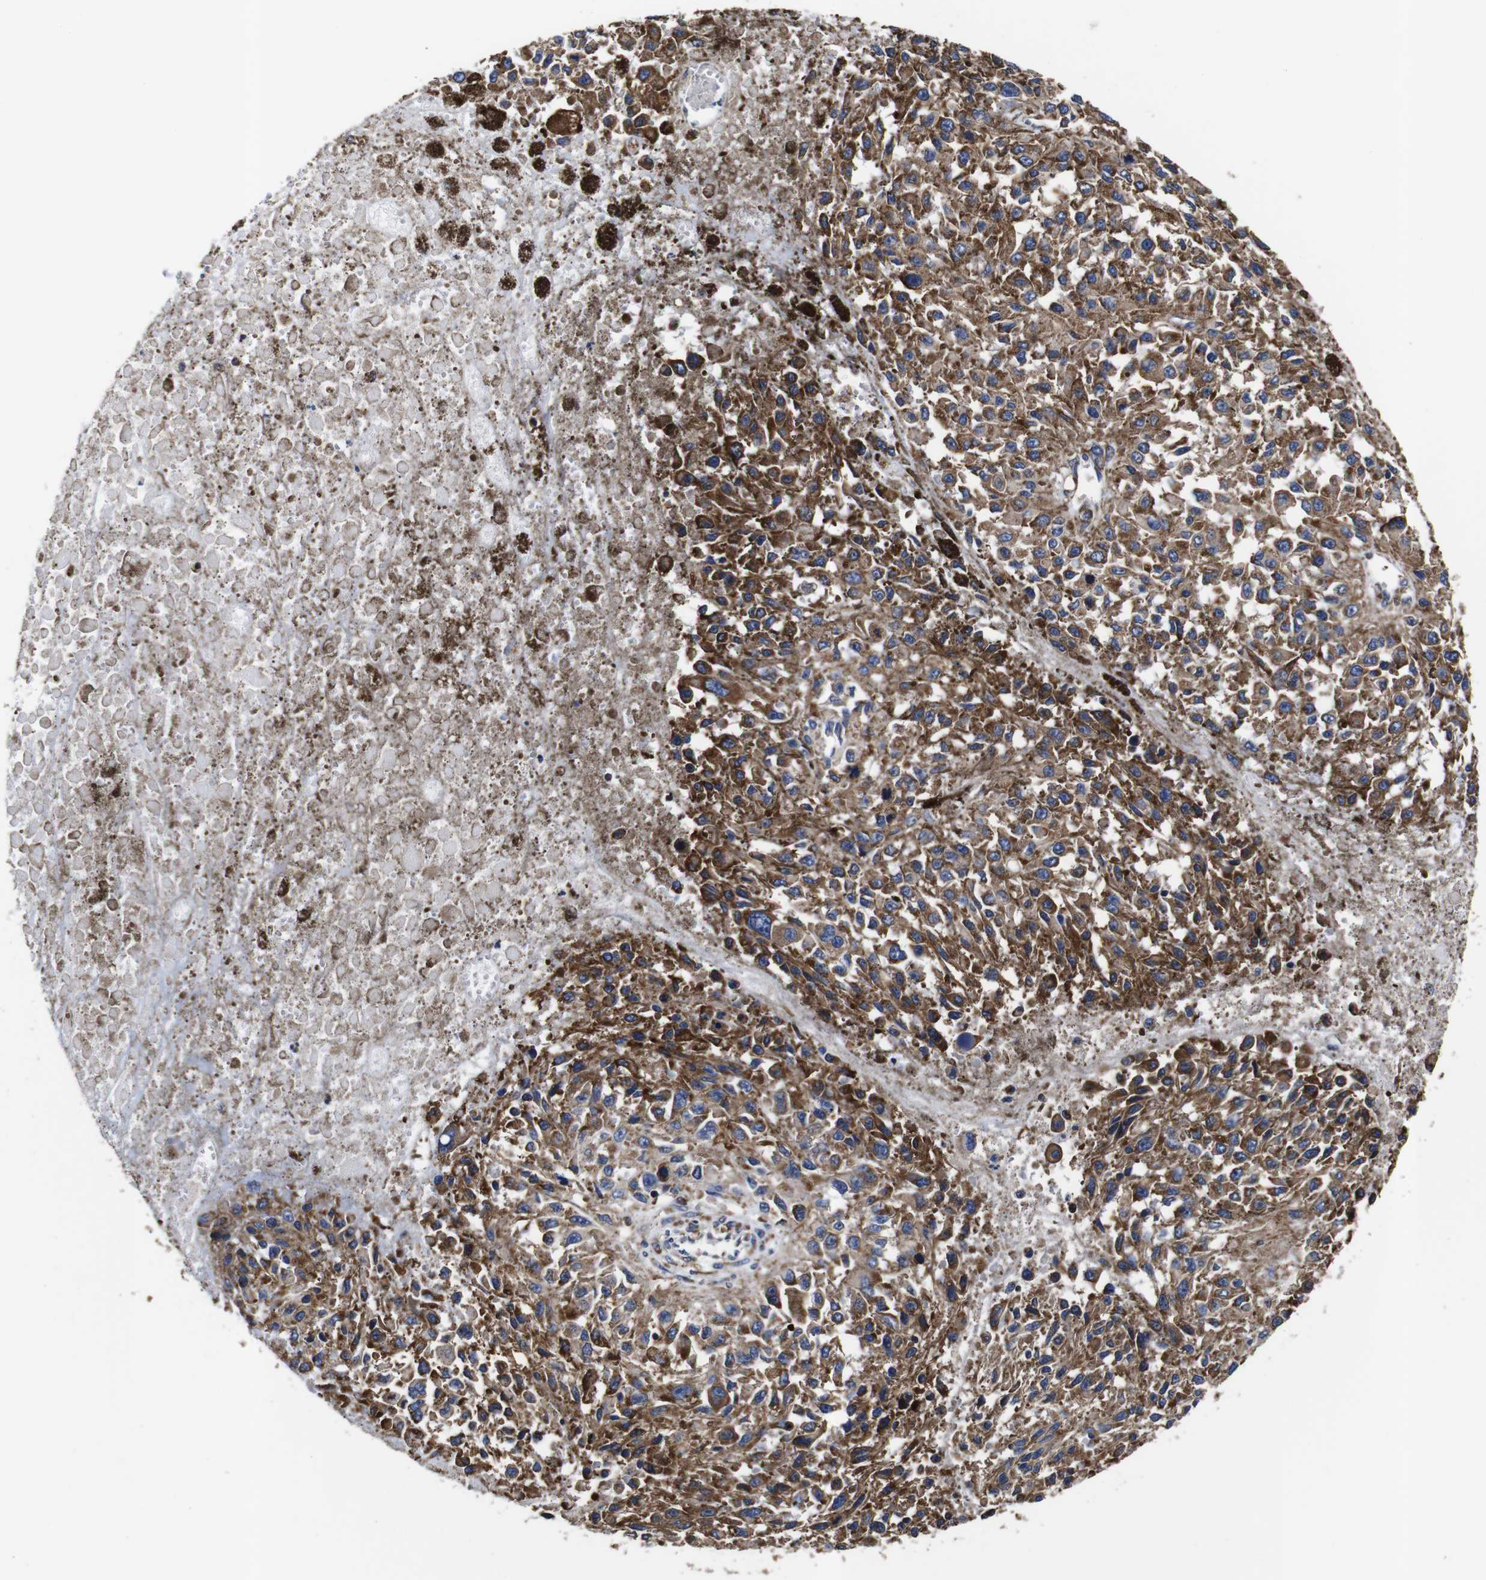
{"staining": {"intensity": "moderate", "quantity": ">75%", "location": "cytoplasmic/membranous"}, "tissue": "melanoma", "cell_type": "Tumor cells", "image_type": "cancer", "snomed": [{"axis": "morphology", "description": "Malignant melanoma, Metastatic site"}, {"axis": "topography", "description": "Lymph node"}], "caption": "Brown immunohistochemical staining in human melanoma demonstrates moderate cytoplasmic/membranous positivity in about >75% of tumor cells.", "gene": "PPIB", "patient": {"sex": "male", "age": 59}}